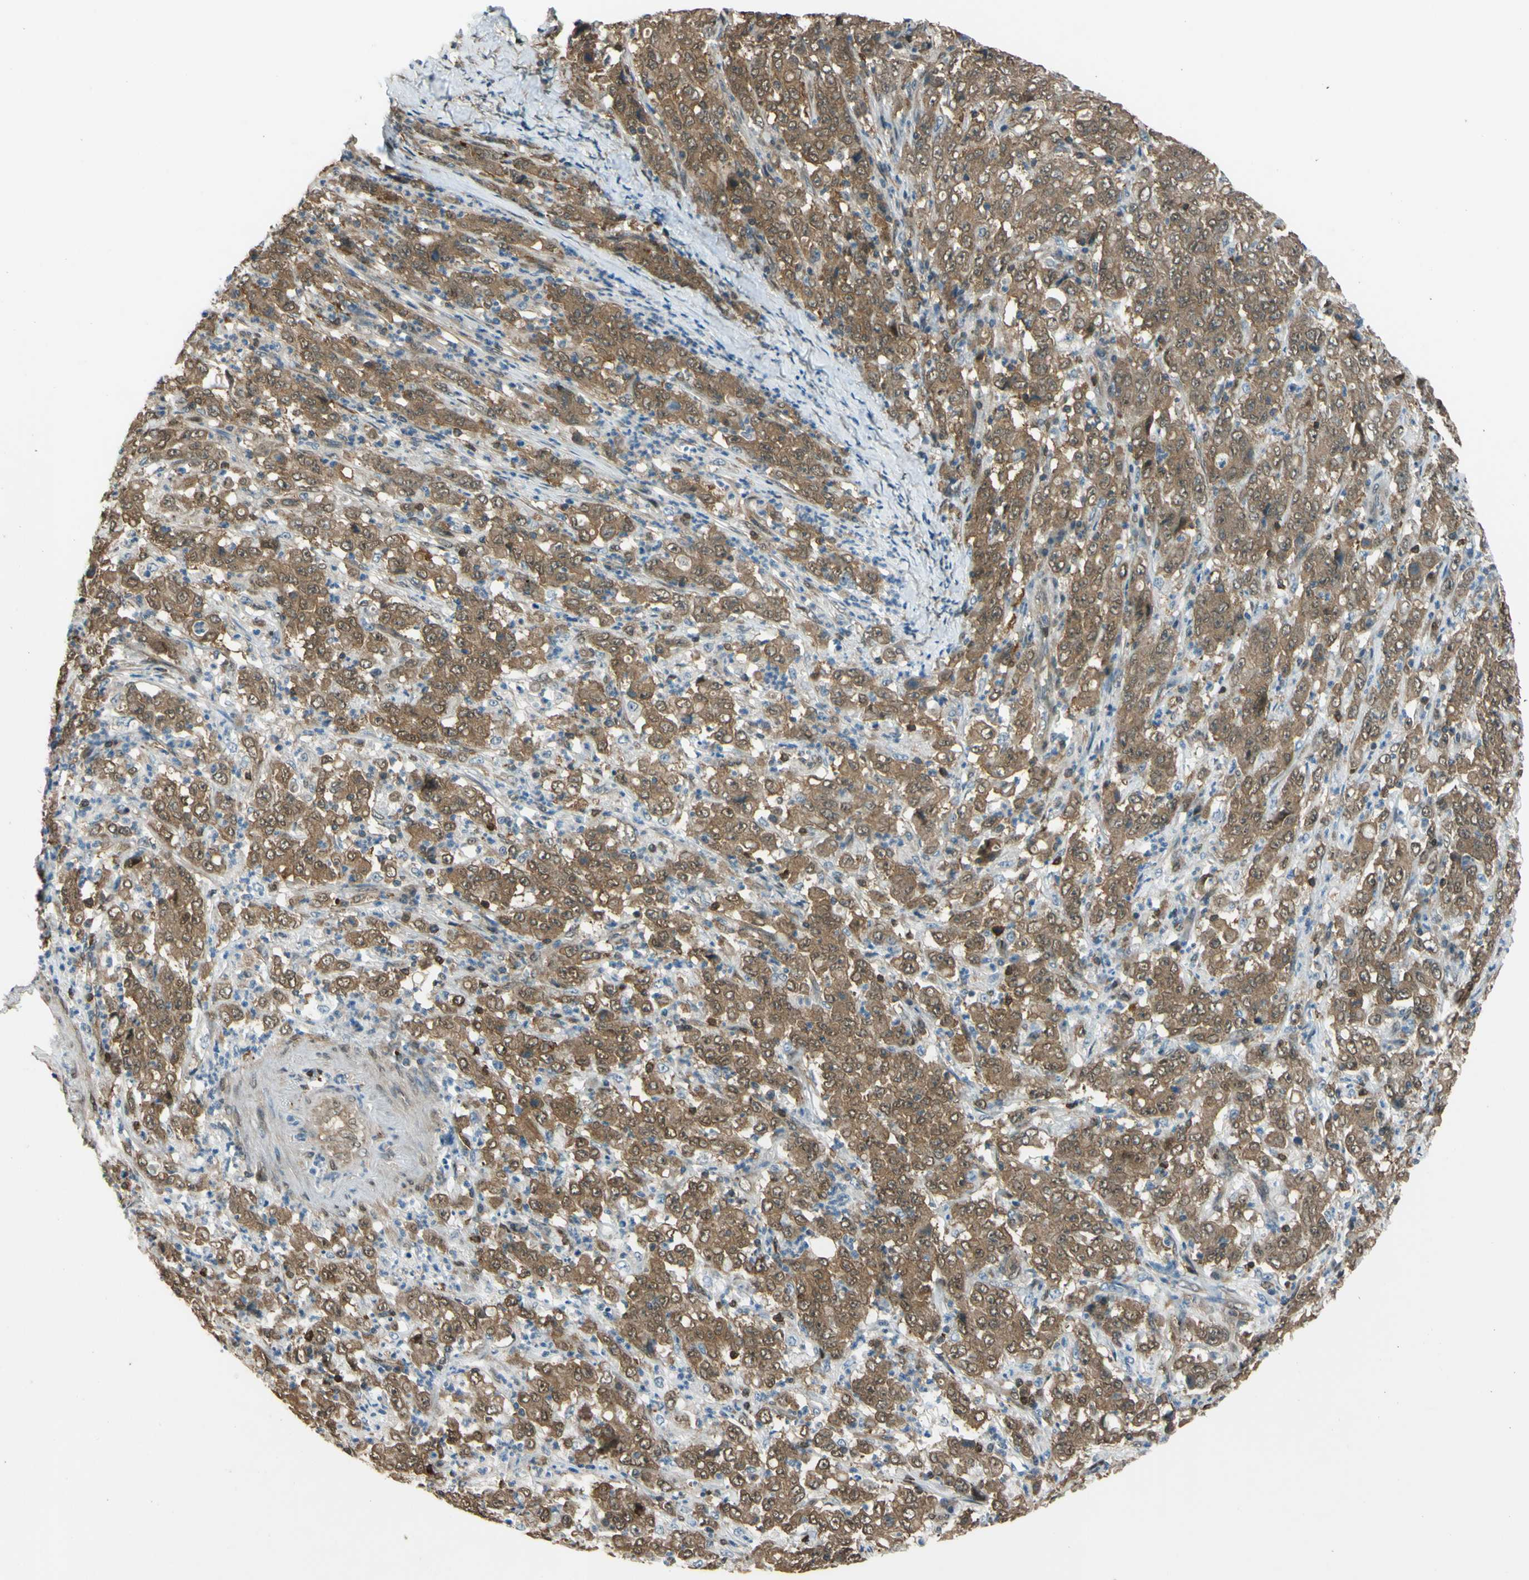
{"staining": {"intensity": "moderate", "quantity": ">75%", "location": "cytoplasmic/membranous"}, "tissue": "stomach cancer", "cell_type": "Tumor cells", "image_type": "cancer", "snomed": [{"axis": "morphology", "description": "Adenocarcinoma, NOS"}, {"axis": "topography", "description": "Stomach, lower"}], "caption": "Stomach cancer (adenocarcinoma) stained with DAB IHC reveals medium levels of moderate cytoplasmic/membranous positivity in about >75% of tumor cells.", "gene": "YWHAQ", "patient": {"sex": "female", "age": 71}}